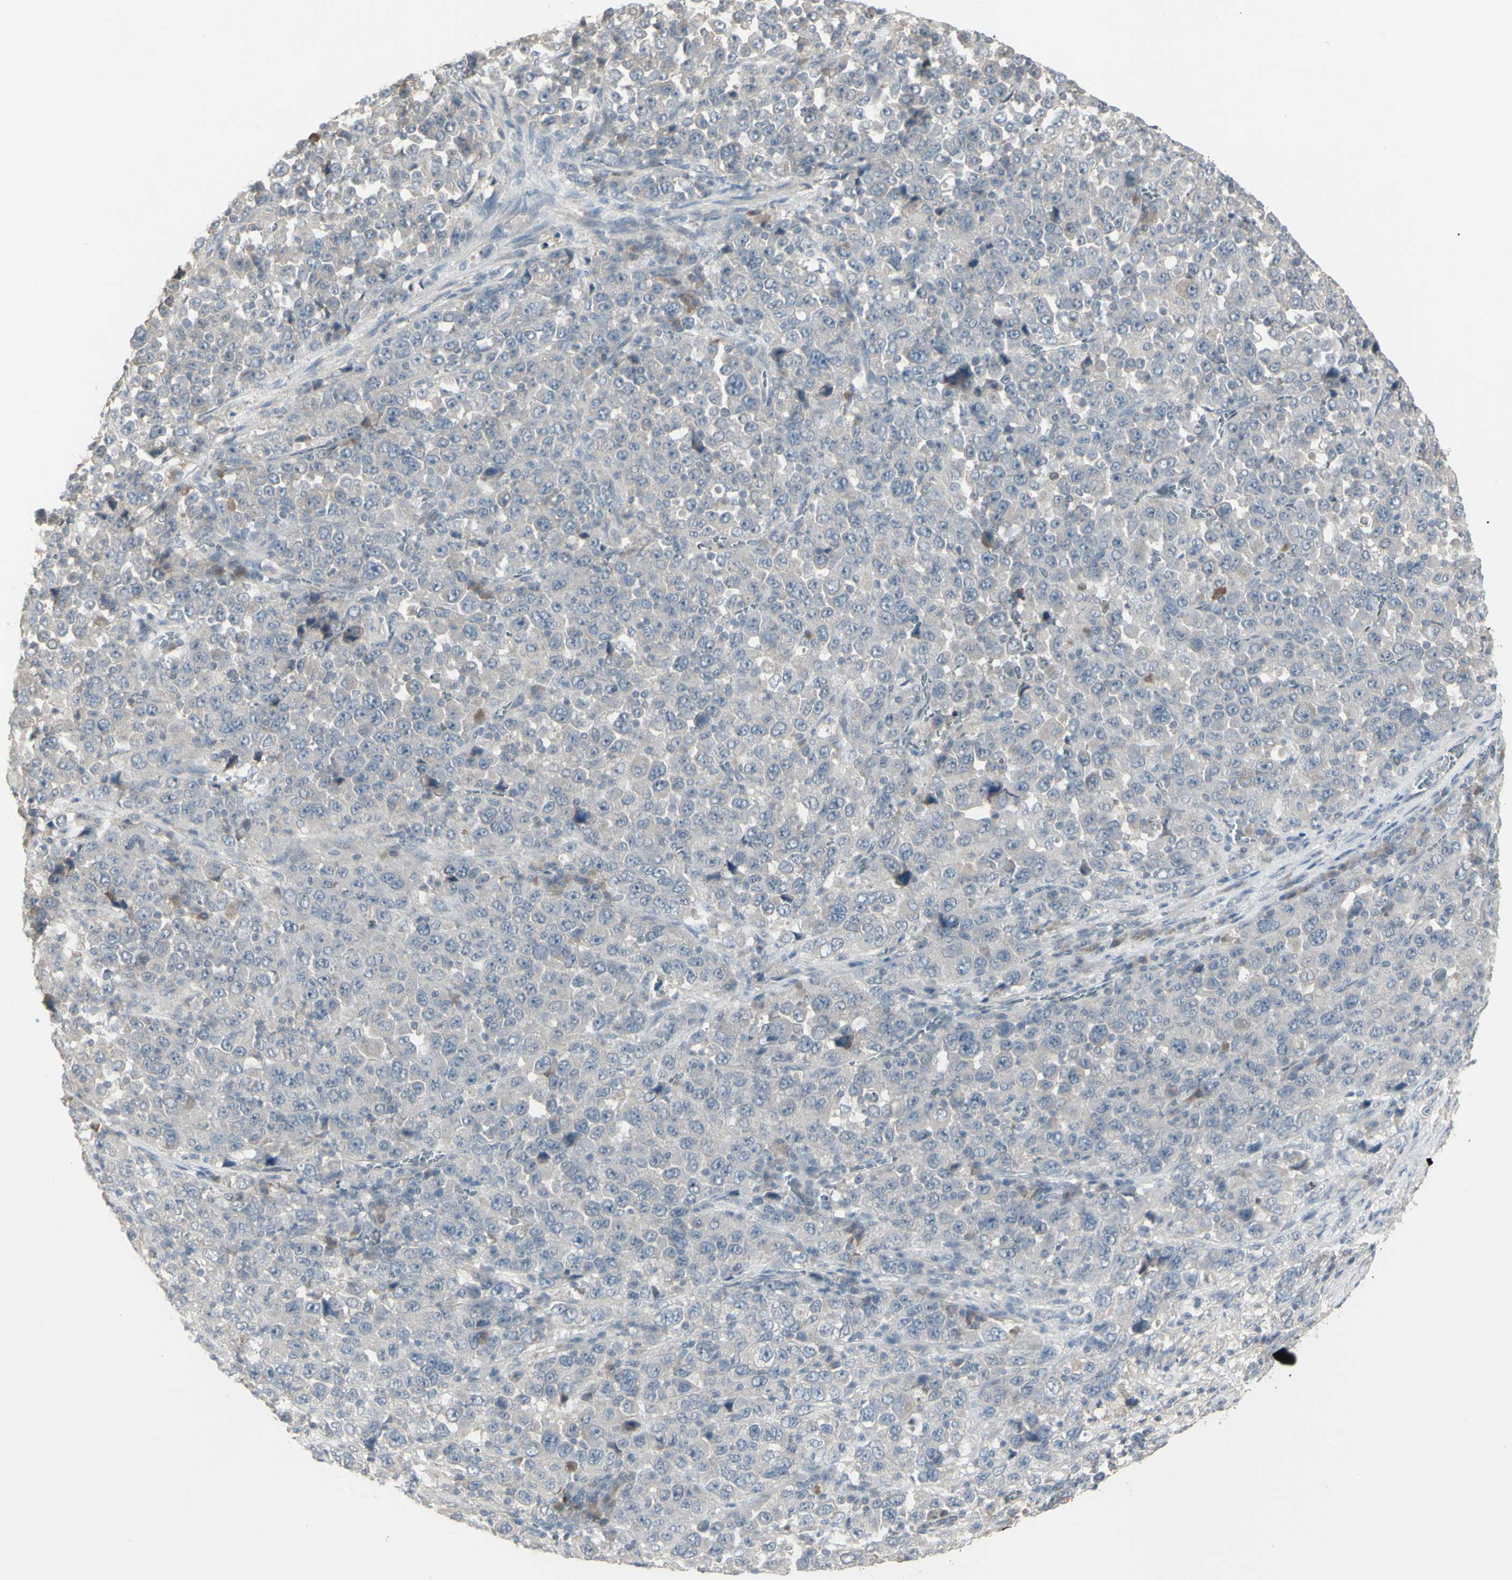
{"staining": {"intensity": "weak", "quantity": "<25%", "location": "cytoplasmic/membranous"}, "tissue": "stomach cancer", "cell_type": "Tumor cells", "image_type": "cancer", "snomed": [{"axis": "morphology", "description": "Normal tissue, NOS"}, {"axis": "morphology", "description": "Adenocarcinoma, NOS"}, {"axis": "topography", "description": "Stomach, upper"}, {"axis": "topography", "description": "Stomach"}], "caption": "Immunohistochemical staining of human stomach adenocarcinoma reveals no significant positivity in tumor cells.", "gene": "PIAS4", "patient": {"sex": "male", "age": 59}}